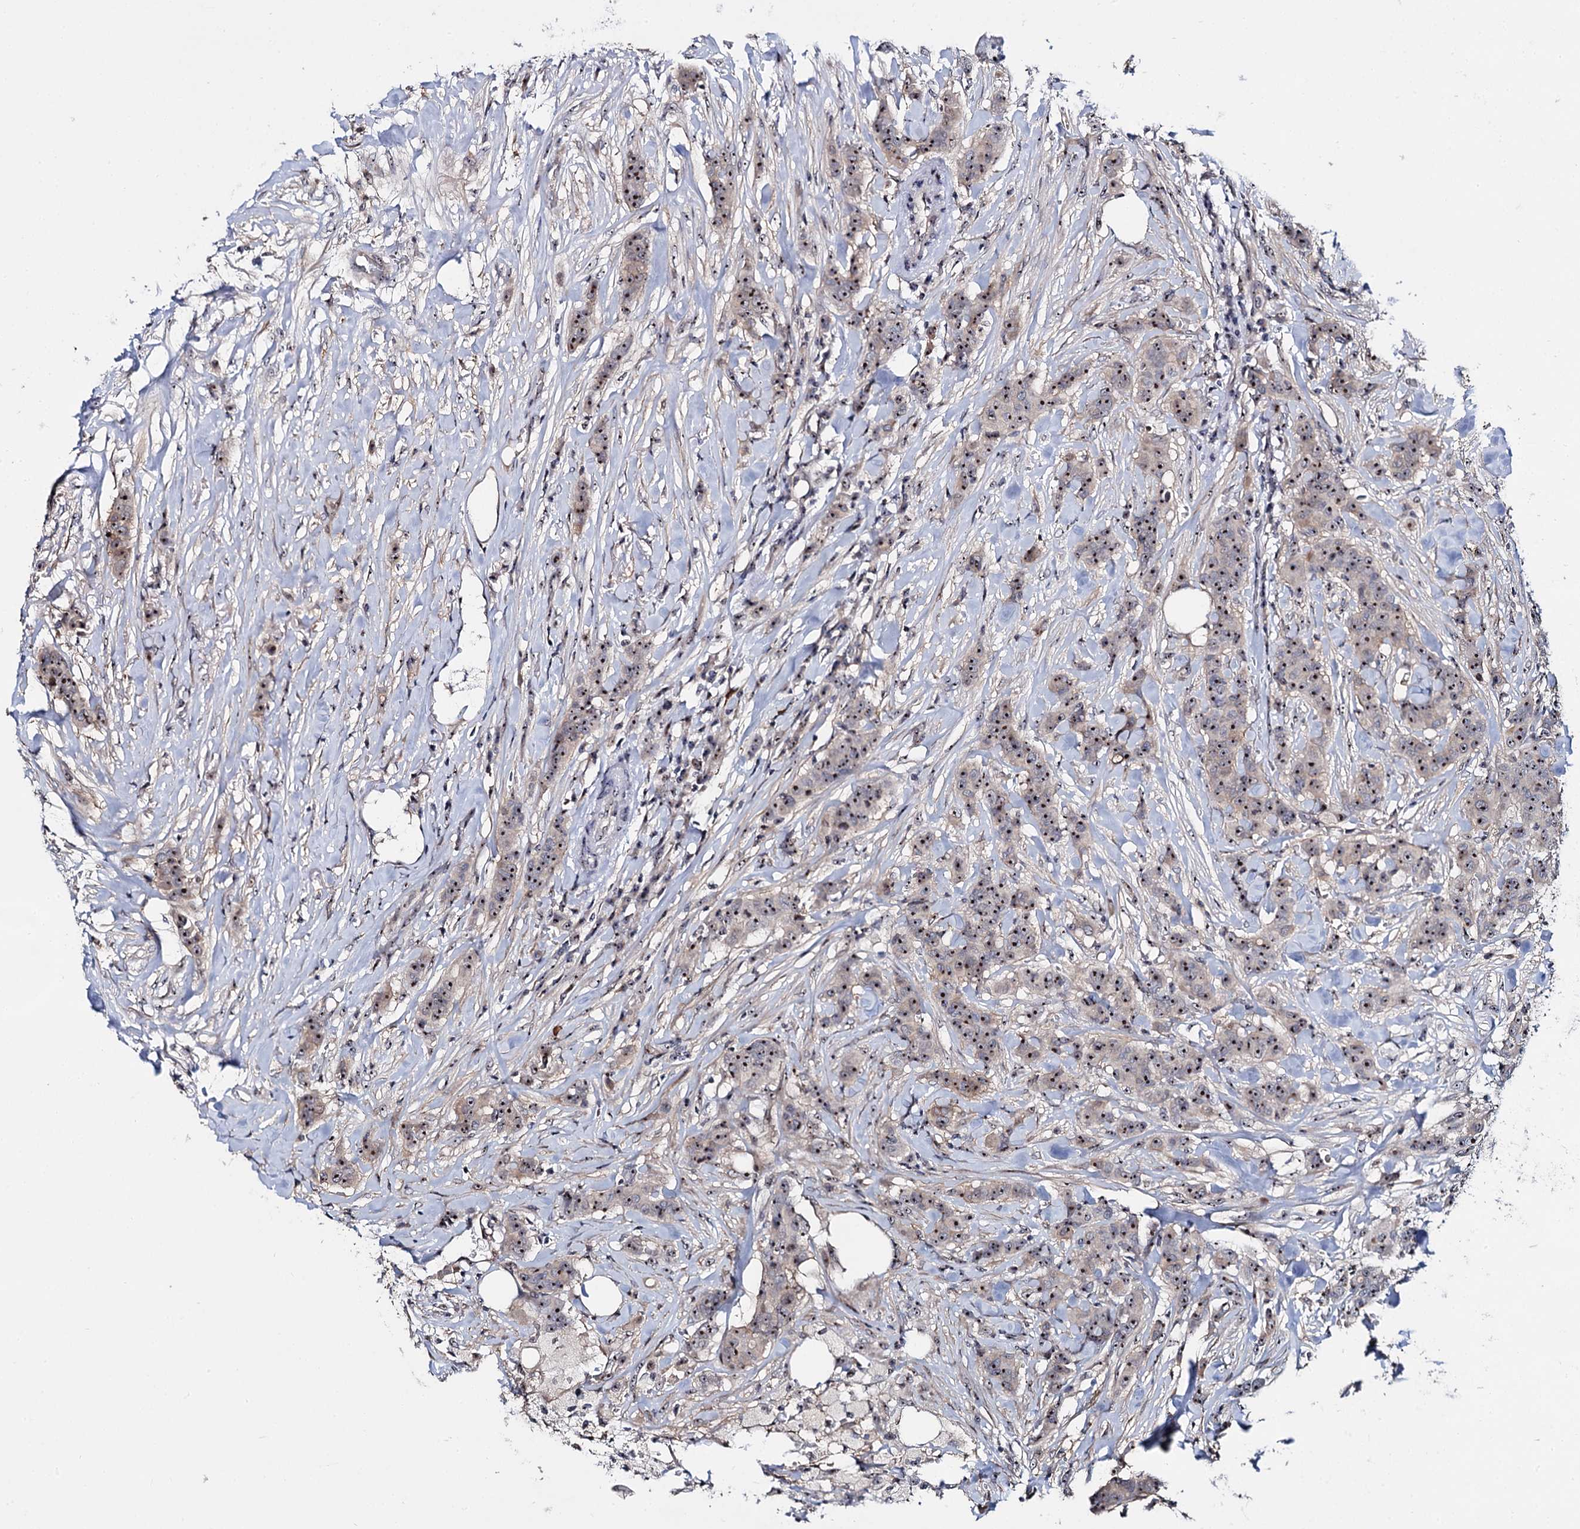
{"staining": {"intensity": "moderate", "quantity": ">75%", "location": "nuclear"}, "tissue": "breast cancer", "cell_type": "Tumor cells", "image_type": "cancer", "snomed": [{"axis": "morphology", "description": "Duct carcinoma"}, {"axis": "topography", "description": "Breast"}], "caption": "This is a photomicrograph of immunohistochemistry staining of infiltrating ductal carcinoma (breast), which shows moderate positivity in the nuclear of tumor cells.", "gene": "SUPT20H", "patient": {"sex": "female", "age": 40}}